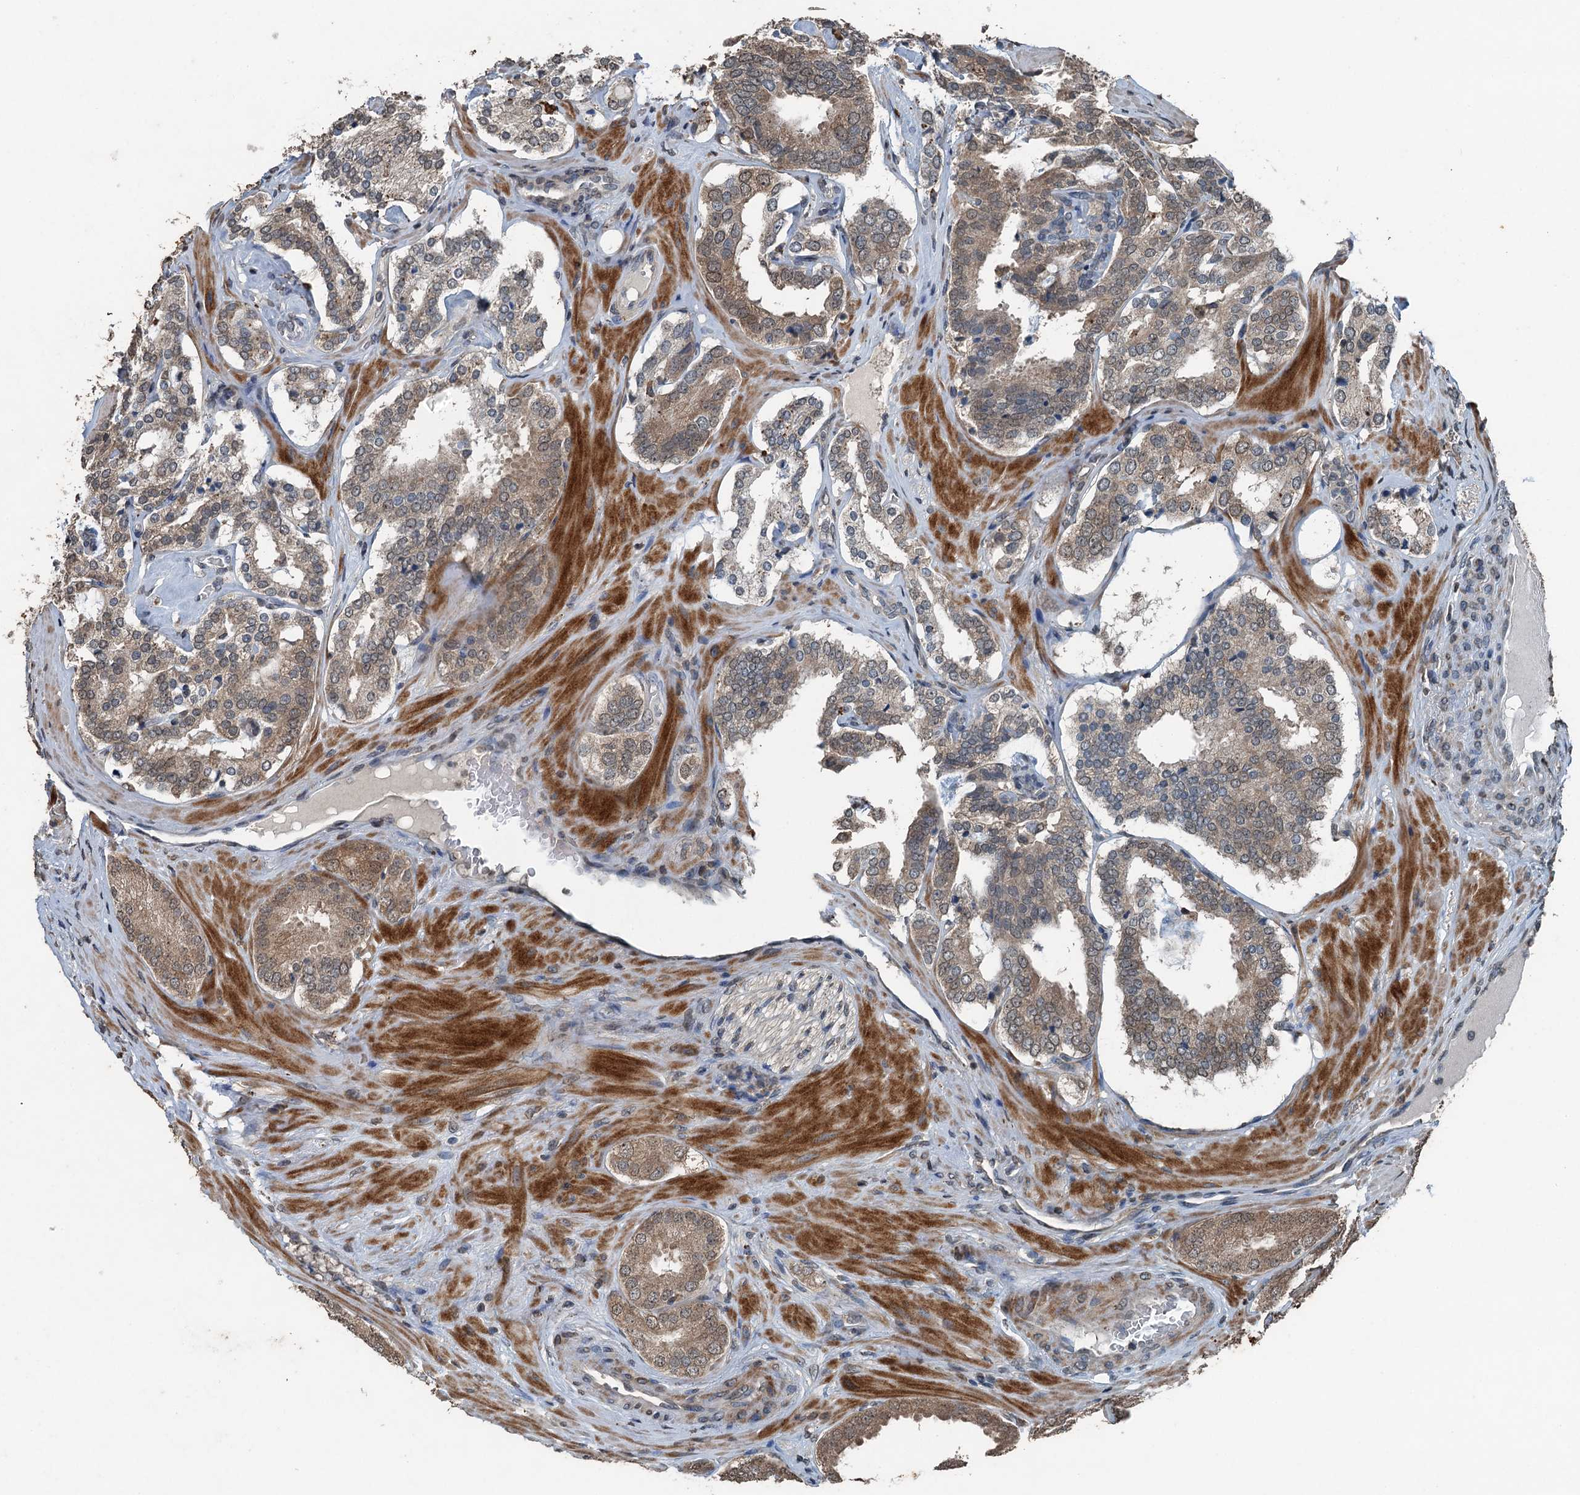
{"staining": {"intensity": "moderate", "quantity": ">75%", "location": "cytoplasmic/membranous"}, "tissue": "prostate cancer", "cell_type": "Tumor cells", "image_type": "cancer", "snomed": [{"axis": "morphology", "description": "Adenocarcinoma, High grade"}, {"axis": "topography", "description": "Prostate"}], "caption": "Protein staining of prostate cancer tissue shows moderate cytoplasmic/membranous positivity in about >75% of tumor cells.", "gene": "TCTN1", "patient": {"sex": "male", "age": 63}}